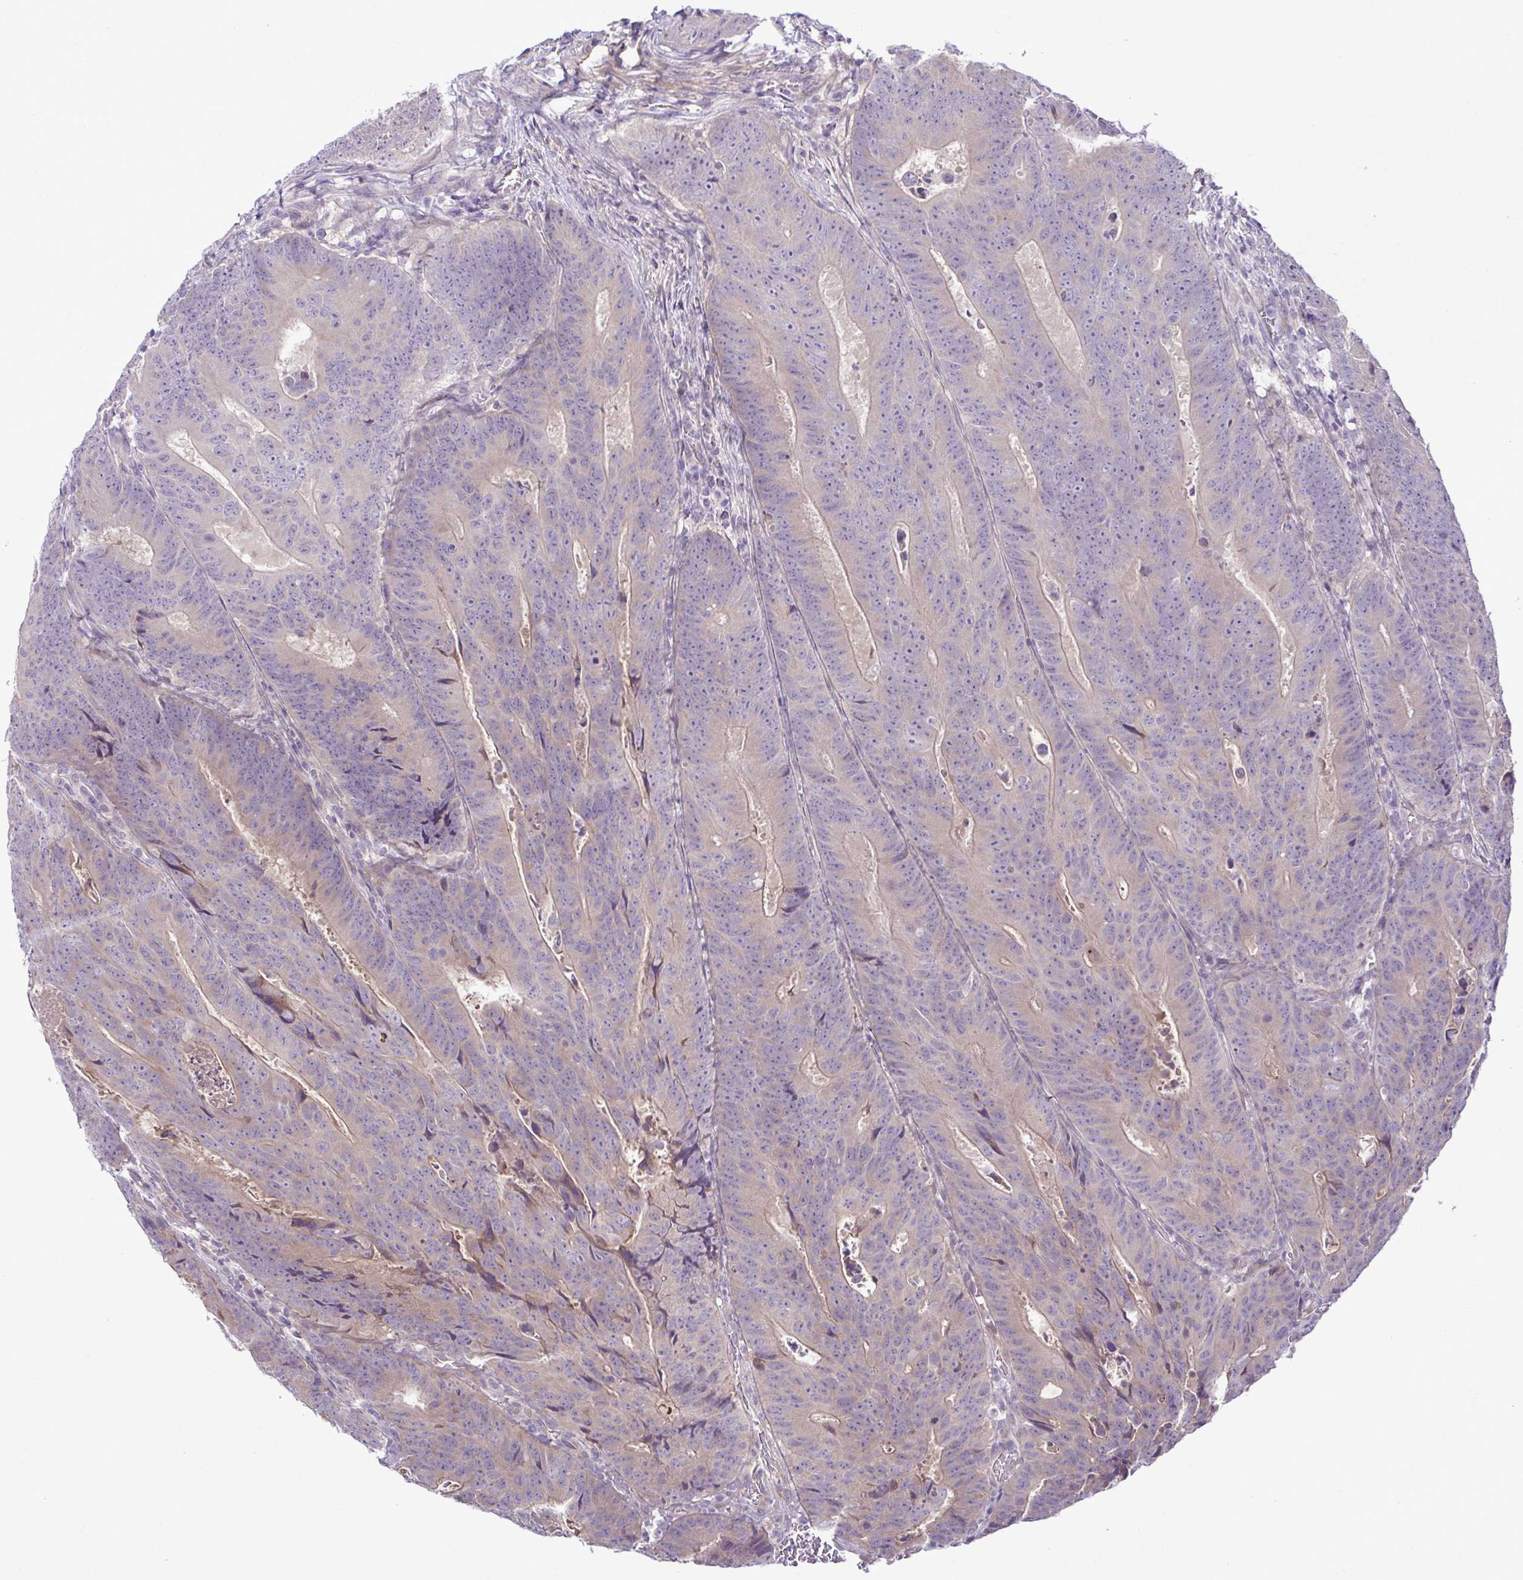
{"staining": {"intensity": "weak", "quantity": "25%-75%", "location": "cytoplasmic/membranous"}, "tissue": "colorectal cancer", "cell_type": "Tumor cells", "image_type": "cancer", "snomed": [{"axis": "morphology", "description": "Adenocarcinoma, NOS"}, {"axis": "topography", "description": "Colon"}], "caption": "Immunohistochemical staining of colorectal cancer reveals weak cytoplasmic/membranous protein staining in about 25%-75% of tumor cells.", "gene": "SYNPO2L", "patient": {"sex": "female", "age": 48}}